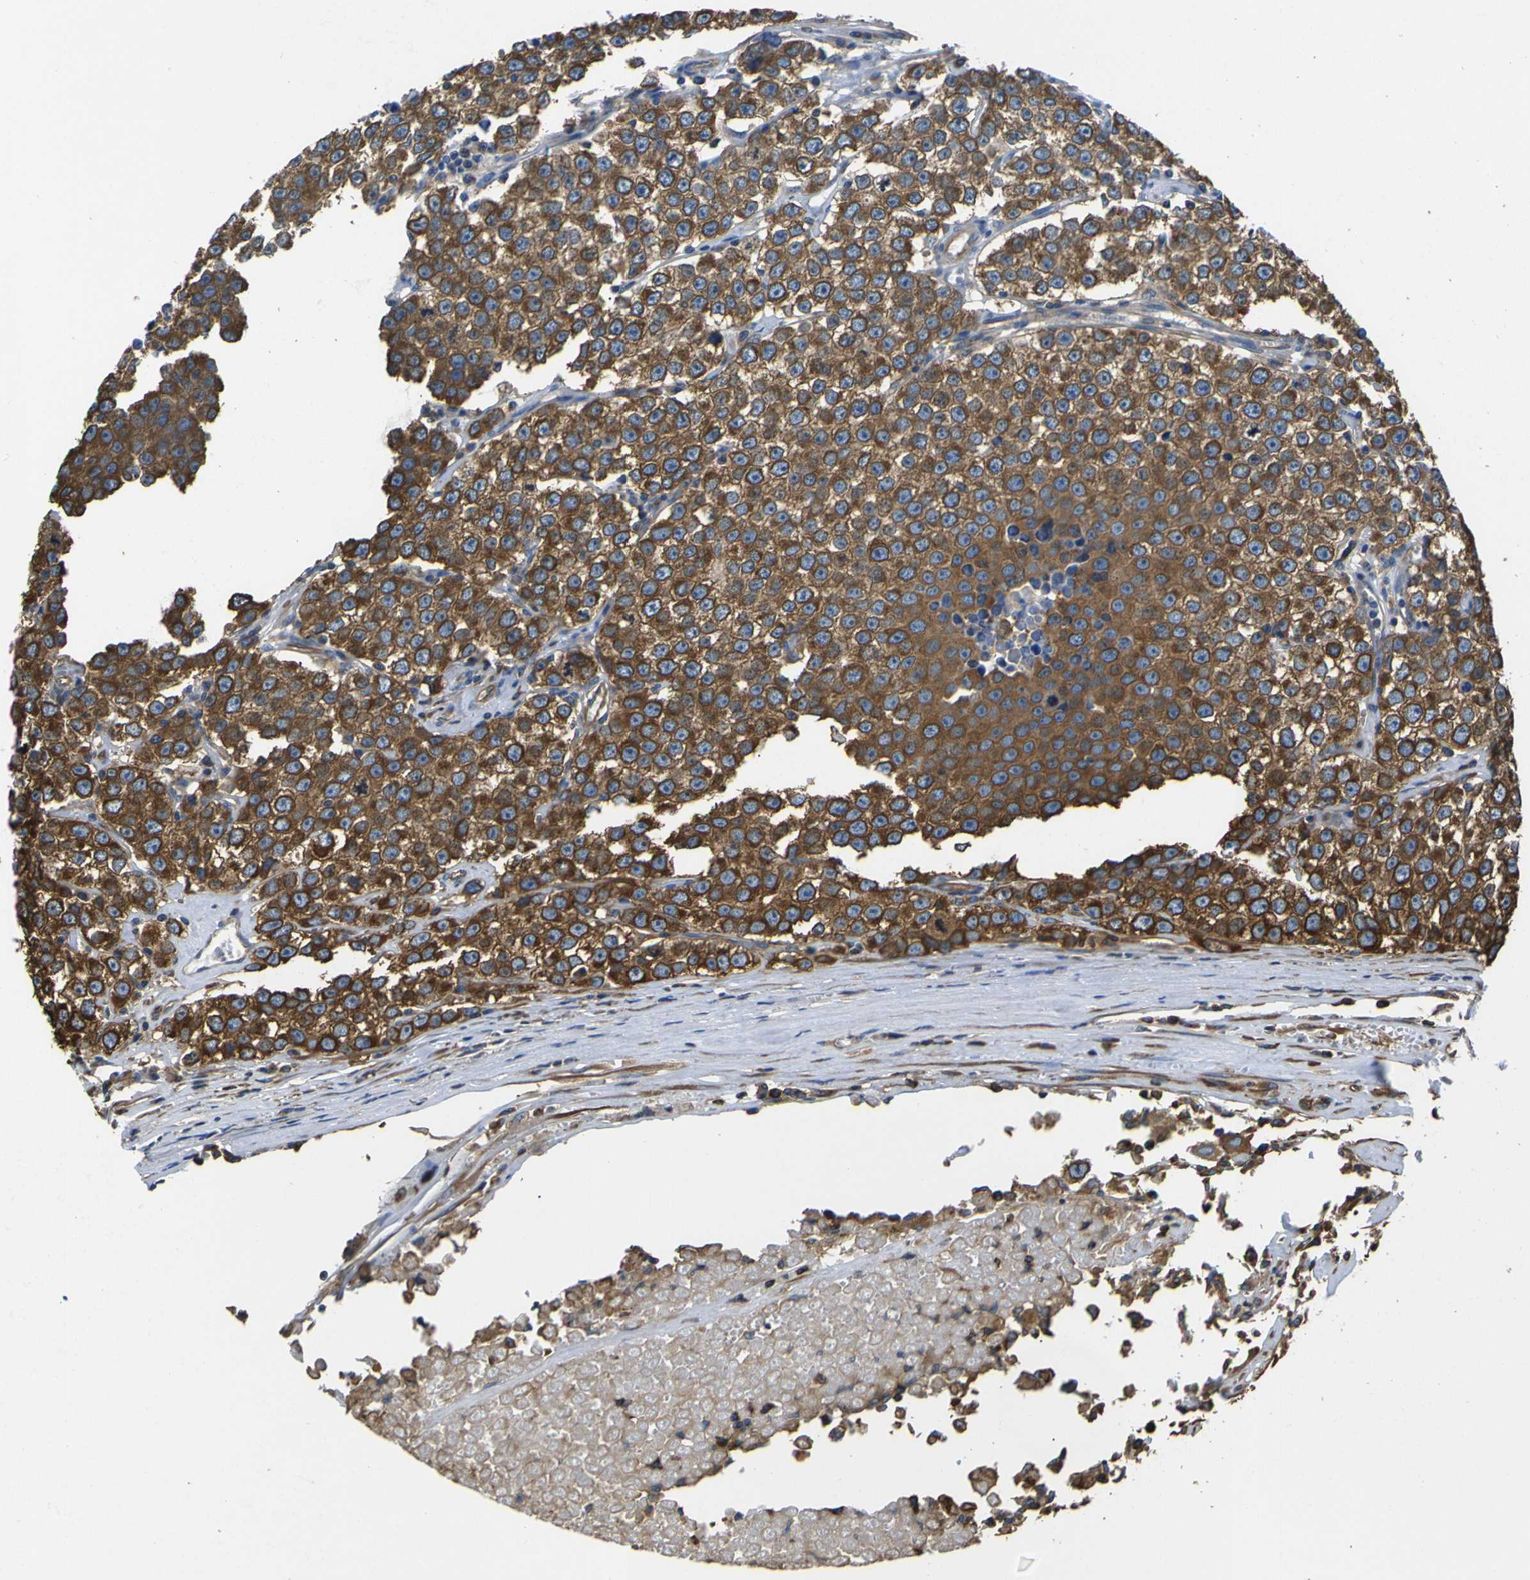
{"staining": {"intensity": "strong", "quantity": ">75%", "location": "cytoplasmic/membranous"}, "tissue": "testis cancer", "cell_type": "Tumor cells", "image_type": "cancer", "snomed": [{"axis": "morphology", "description": "Seminoma, NOS"}, {"axis": "morphology", "description": "Carcinoma, Embryonal, NOS"}, {"axis": "topography", "description": "Testis"}], "caption": "Protein staining of seminoma (testis) tissue exhibits strong cytoplasmic/membranous positivity in approximately >75% of tumor cells. Using DAB (3,3'-diaminobenzidine) (brown) and hematoxylin (blue) stains, captured at high magnification using brightfield microscopy.", "gene": "TUBB", "patient": {"sex": "male", "age": 52}}